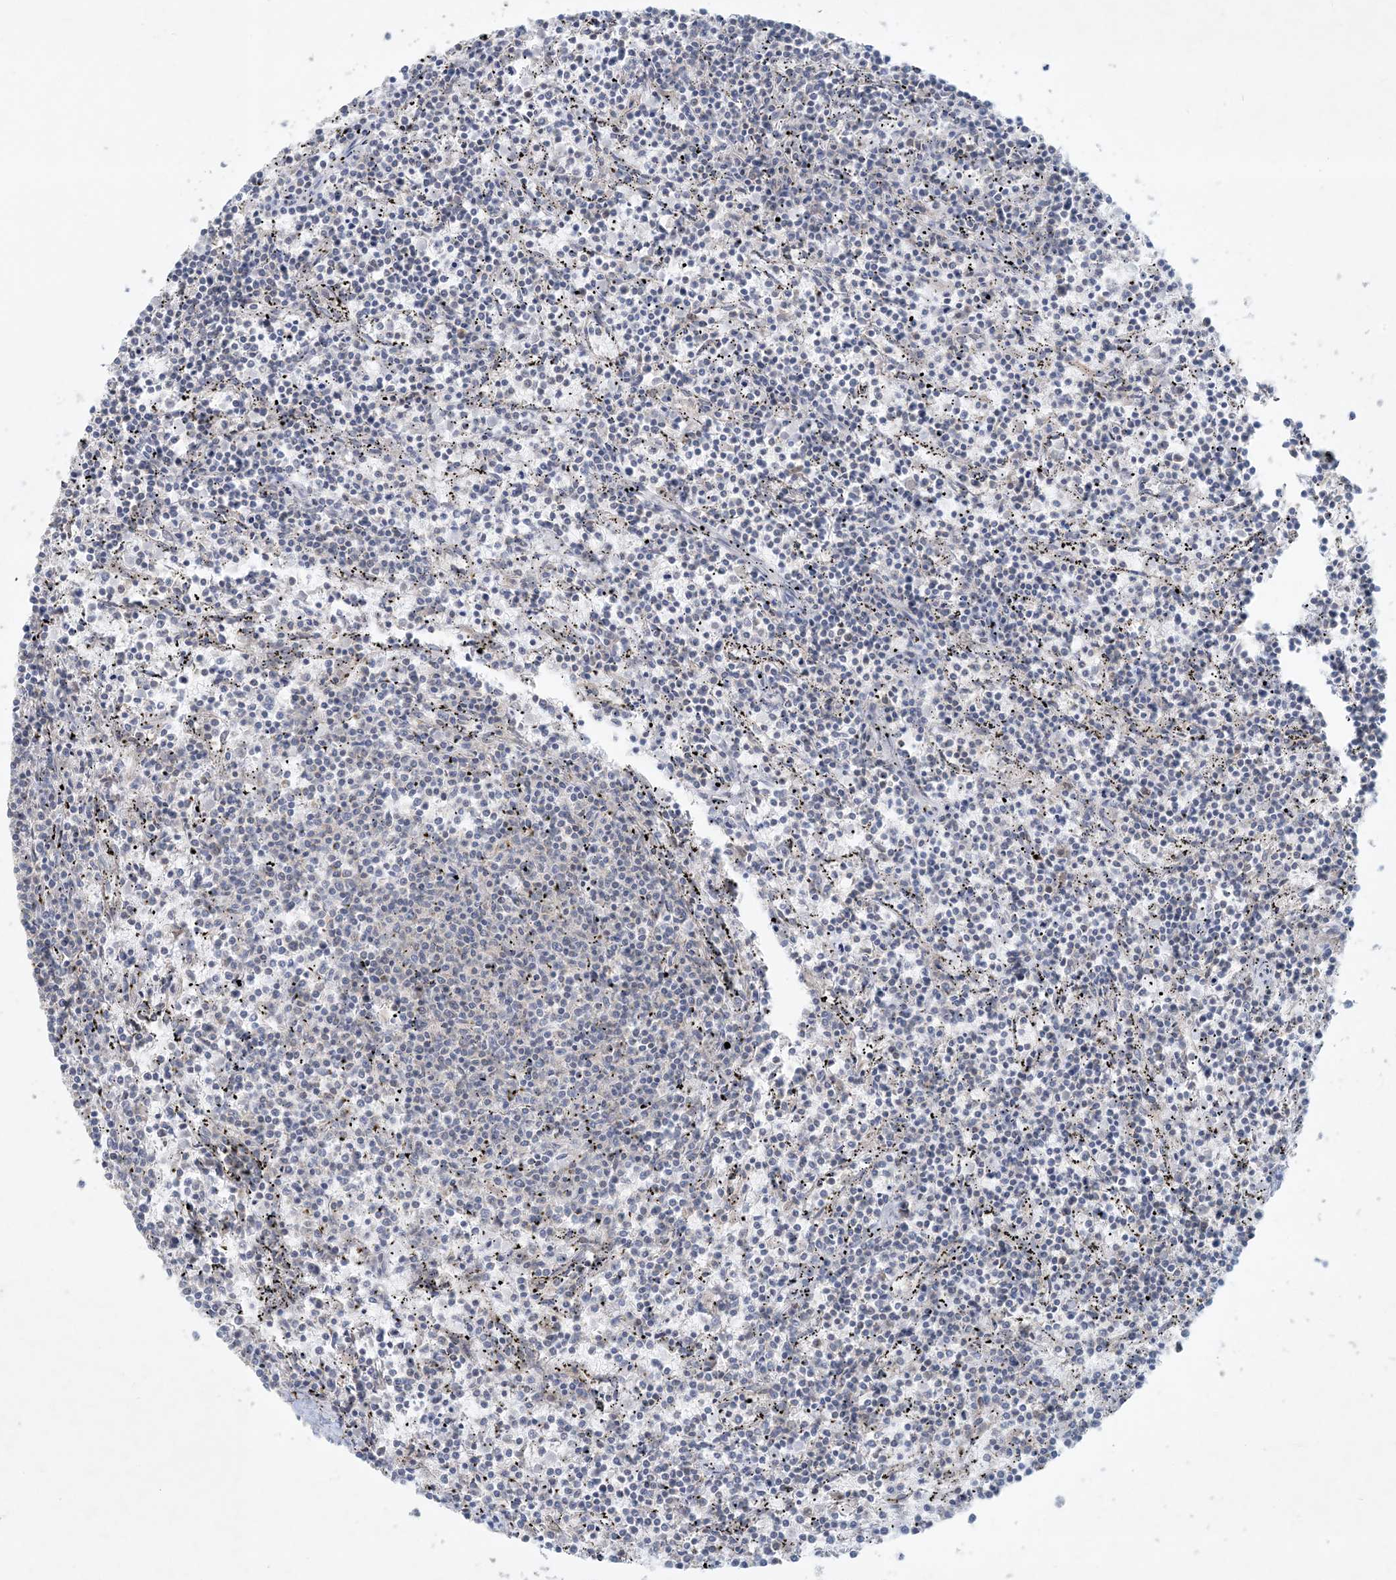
{"staining": {"intensity": "negative", "quantity": "none", "location": "none"}, "tissue": "lymphoma", "cell_type": "Tumor cells", "image_type": "cancer", "snomed": [{"axis": "morphology", "description": "Malignant lymphoma, non-Hodgkin's type, Low grade"}, {"axis": "topography", "description": "Spleen"}], "caption": "The IHC image has no significant expression in tumor cells of lymphoma tissue.", "gene": "BCORL1", "patient": {"sex": "female", "age": 50}}